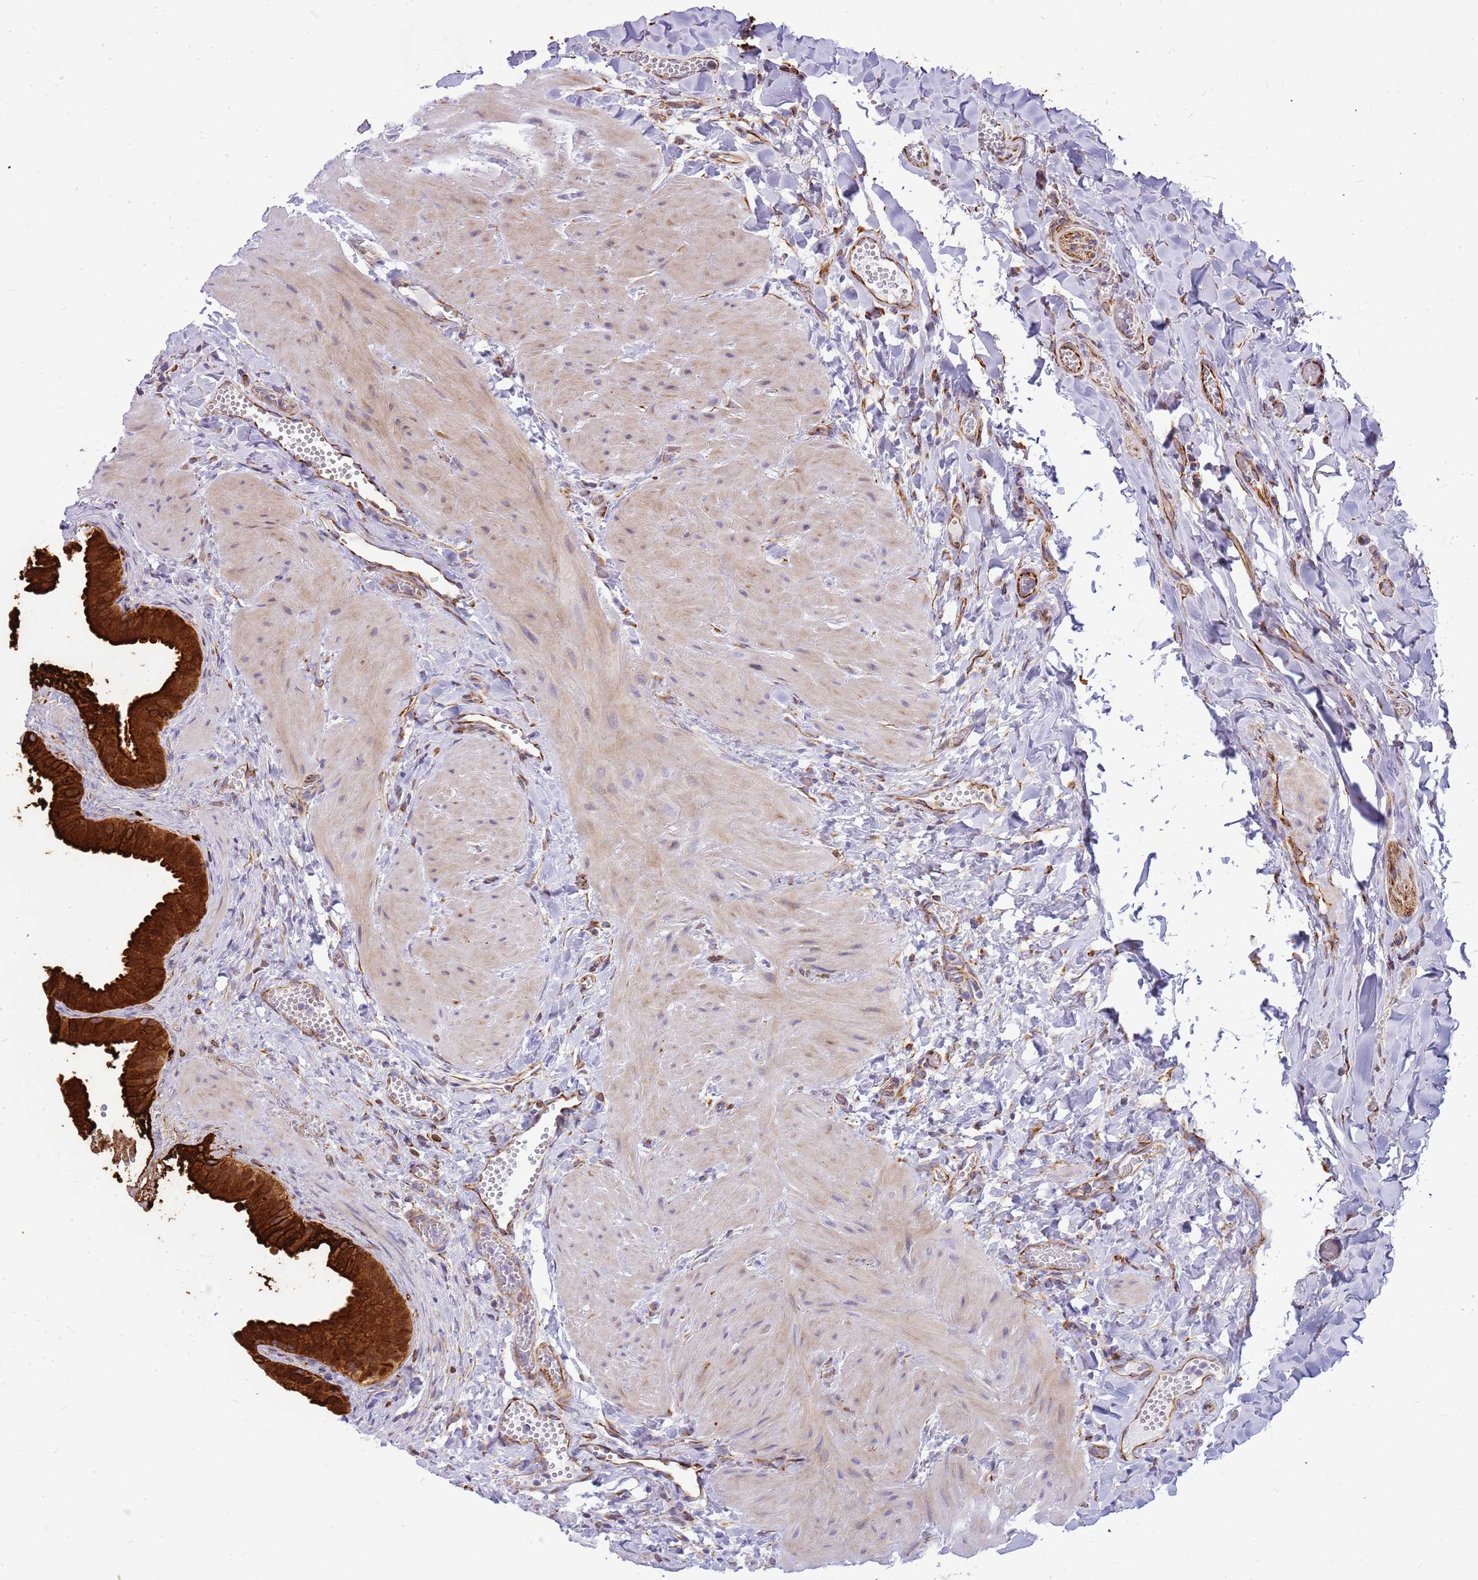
{"staining": {"intensity": "strong", "quantity": ">75%", "location": "cytoplasmic/membranous"}, "tissue": "gallbladder", "cell_type": "Glandular cells", "image_type": "normal", "snomed": [{"axis": "morphology", "description": "Normal tissue, NOS"}, {"axis": "topography", "description": "Gallbladder"}], "caption": "Immunohistochemistry staining of normal gallbladder, which displays high levels of strong cytoplasmic/membranous staining in approximately >75% of glandular cells indicating strong cytoplasmic/membranous protein positivity. The staining was performed using DAB (3,3'-diaminobenzidine) (brown) for protein detection and nuclei were counterstained in hematoxylin (blue).", "gene": "ZDHHC1", "patient": {"sex": "male", "age": 55}}